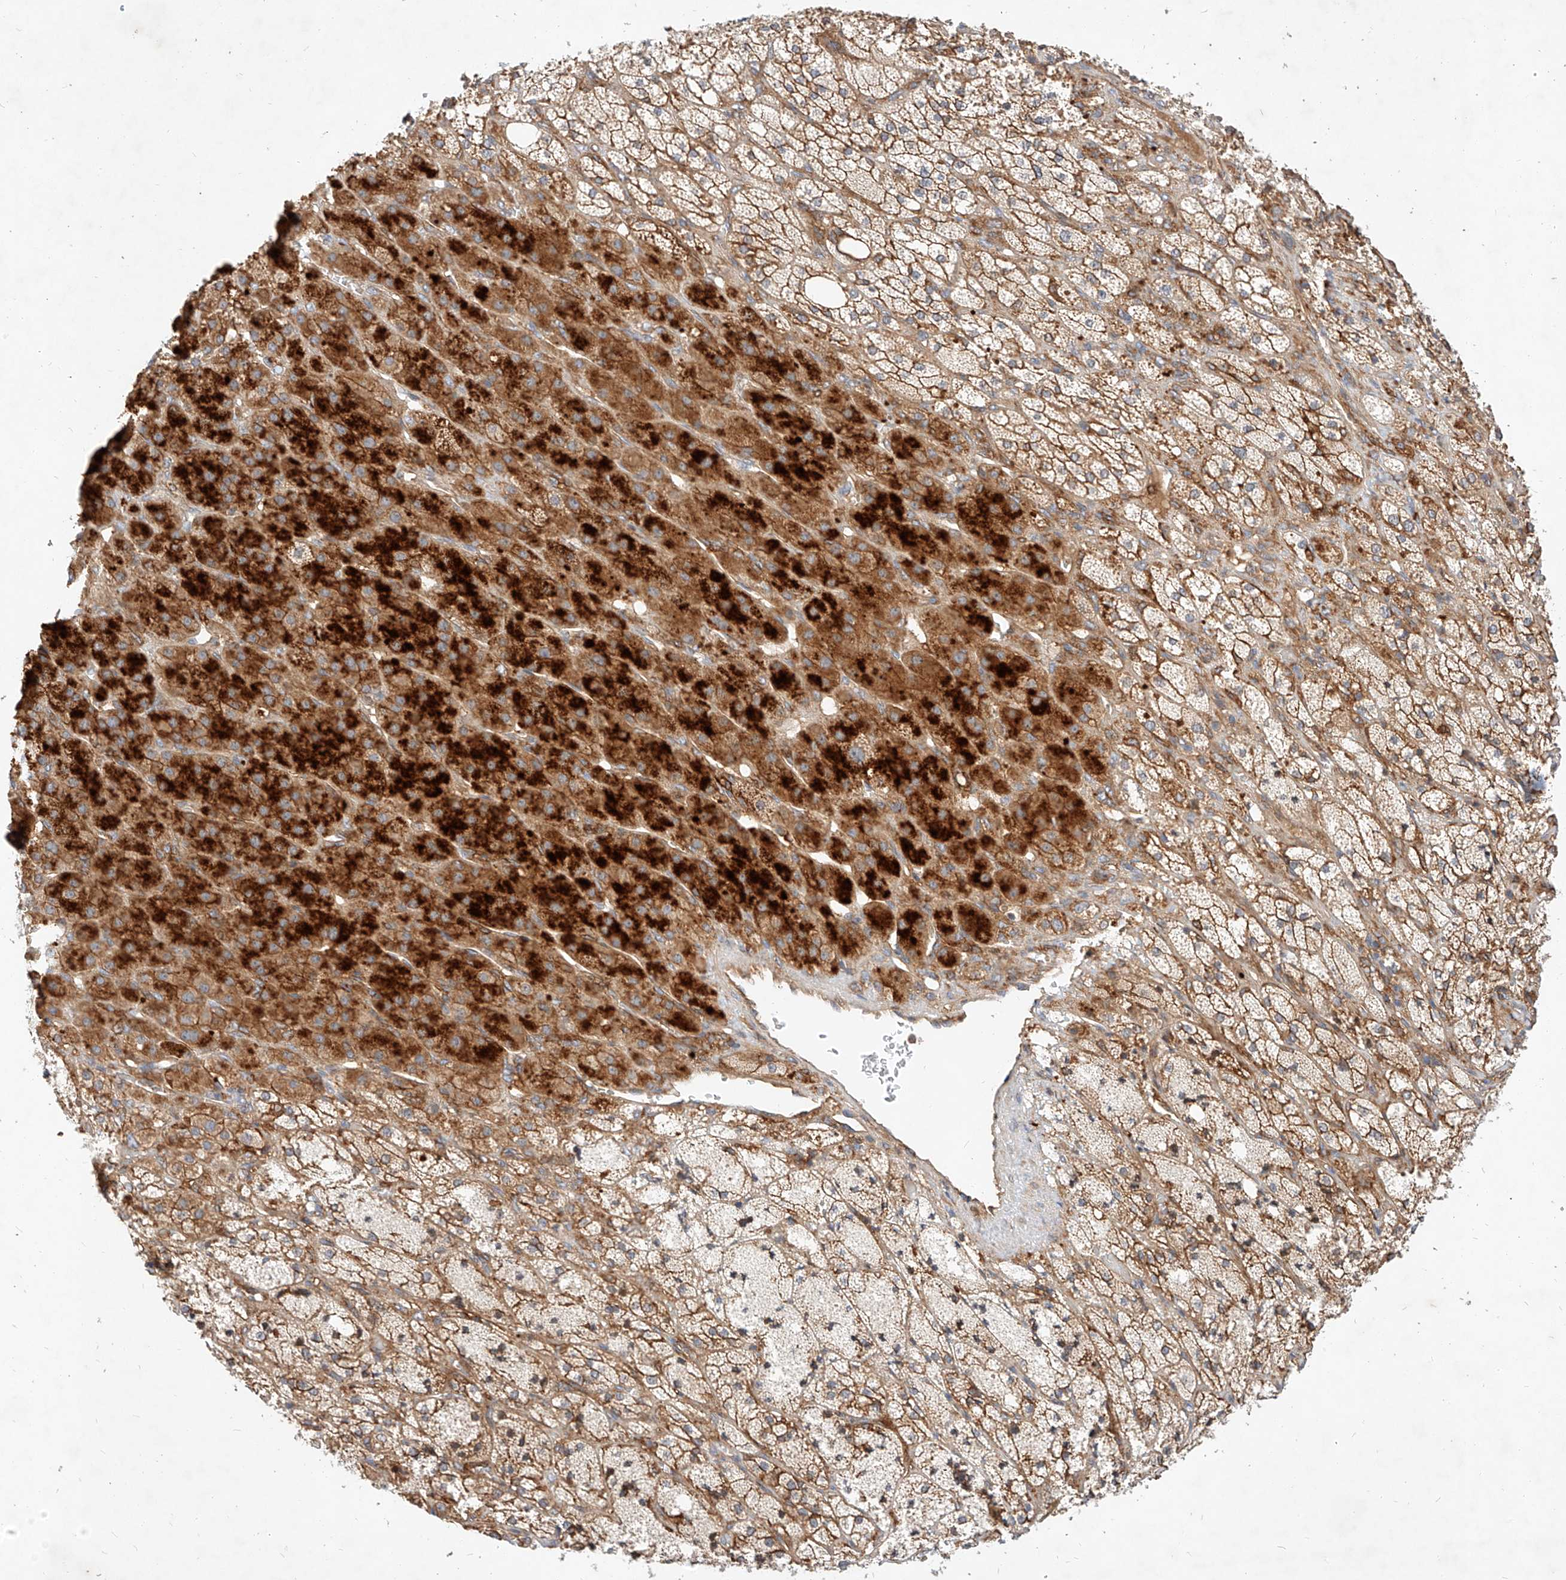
{"staining": {"intensity": "strong", "quantity": ">75%", "location": "cytoplasmic/membranous"}, "tissue": "adrenal gland", "cell_type": "Glandular cells", "image_type": "normal", "snomed": [{"axis": "morphology", "description": "Normal tissue, NOS"}, {"axis": "topography", "description": "Adrenal gland"}], "caption": "Strong cytoplasmic/membranous protein positivity is identified in about >75% of glandular cells in adrenal gland.", "gene": "NFAM1", "patient": {"sex": "male", "age": 61}}